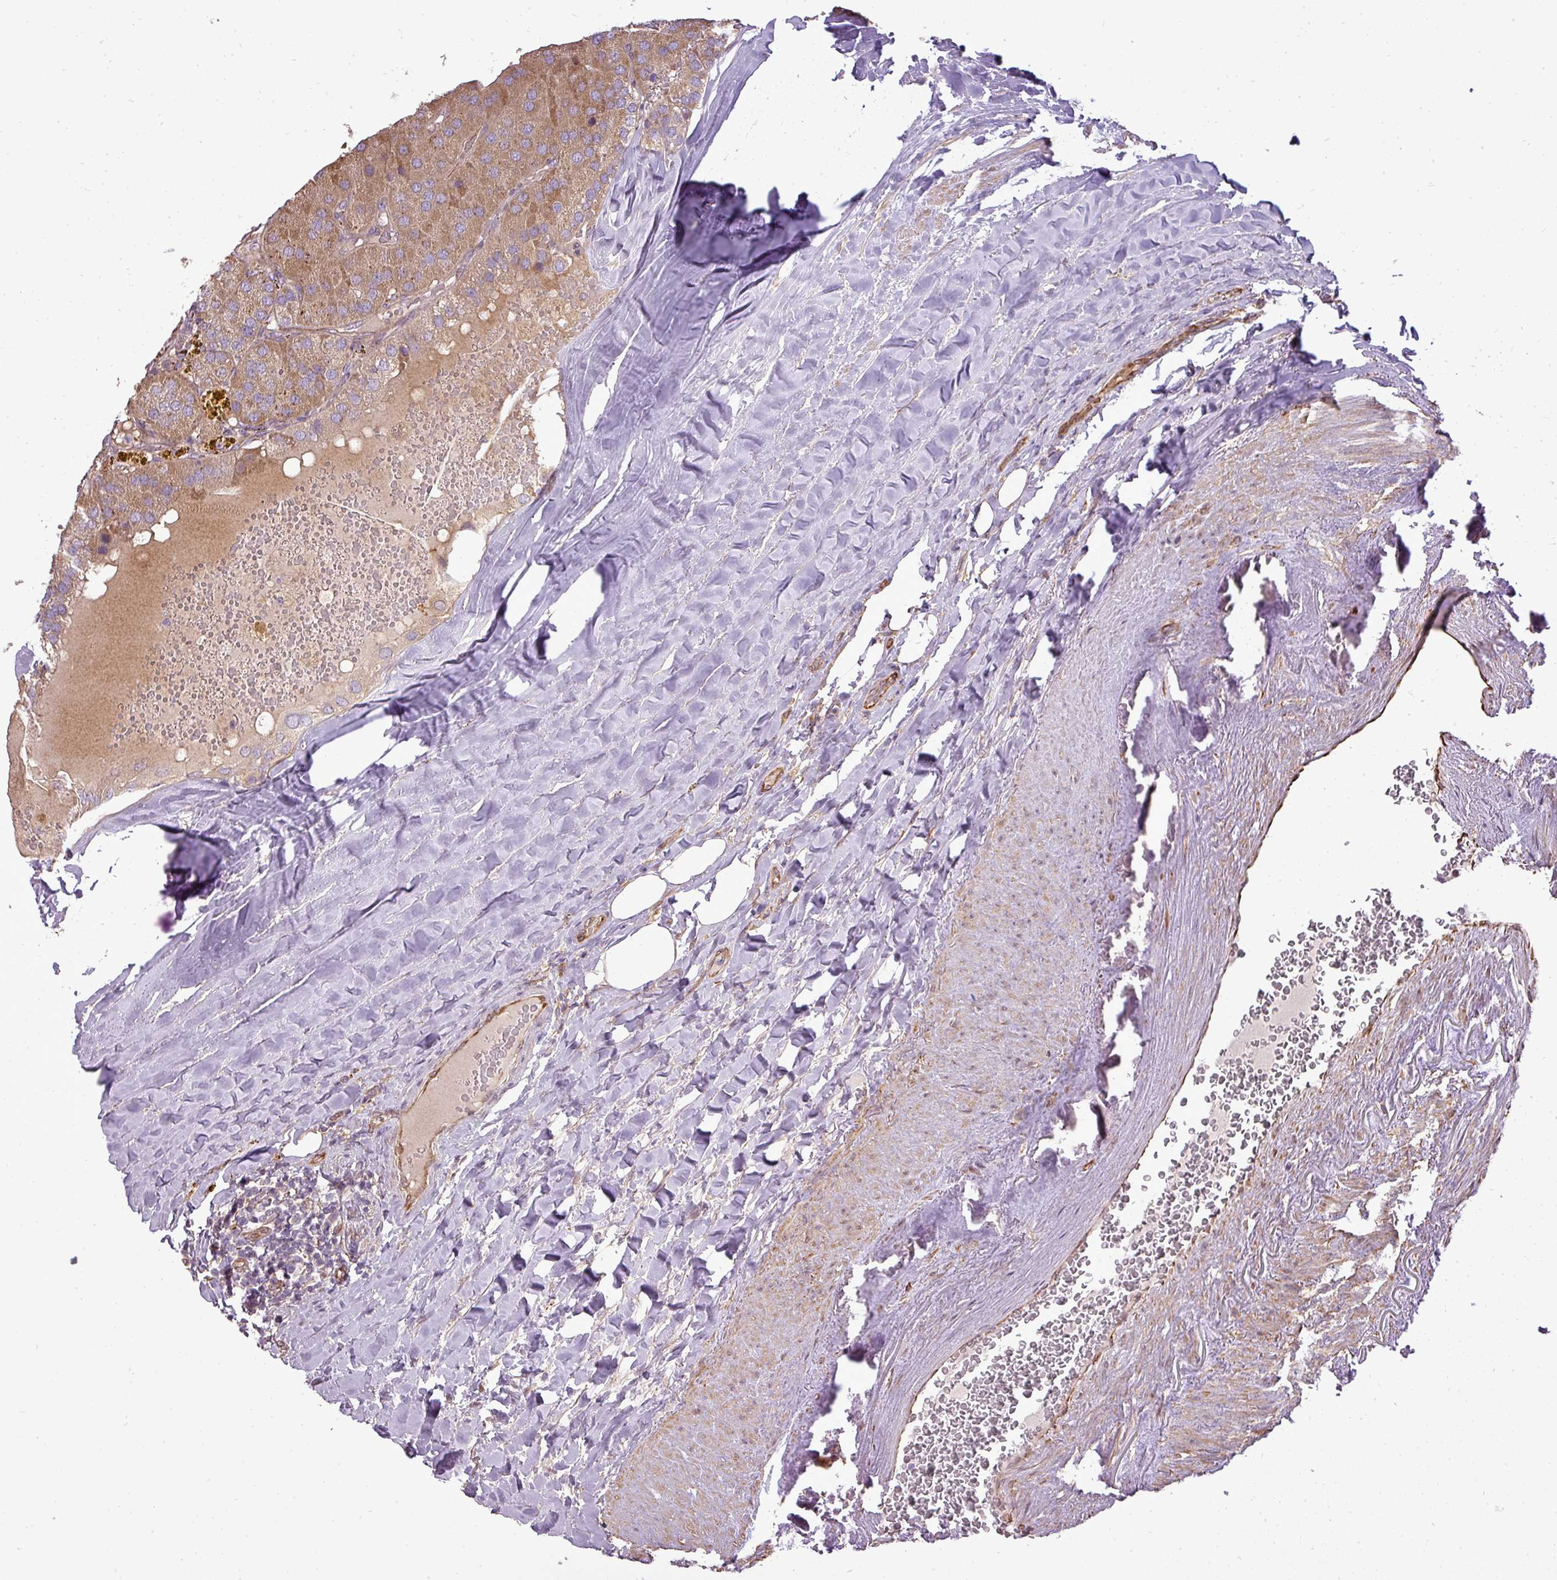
{"staining": {"intensity": "weak", "quantity": ">75%", "location": "cytoplasmic/membranous"}, "tissue": "parathyroid gland", "cell_type": "Glandular cells", "image_type": "normal", "snomed": [{"axis": "morphology", "description": "Normal tissue, NOS"}, {"axis": "morphology", "description": "Adenoma, NOS"}, {"axis": "topography", "description": "Parathyroid gland"}], "caption": "Glandular cells display weak cytoplasmic/membranous expression in approximately >75% of cells in unremarkable parathyroid gland. The protein is stained brown, and the nuclei are stained in blue (DAB (3,3'-diaminobenzidine) IHC with brightfield microscopy, high magnification).", "gene": "PDRG1", "patient": {"sex": "female", "age": 86}}